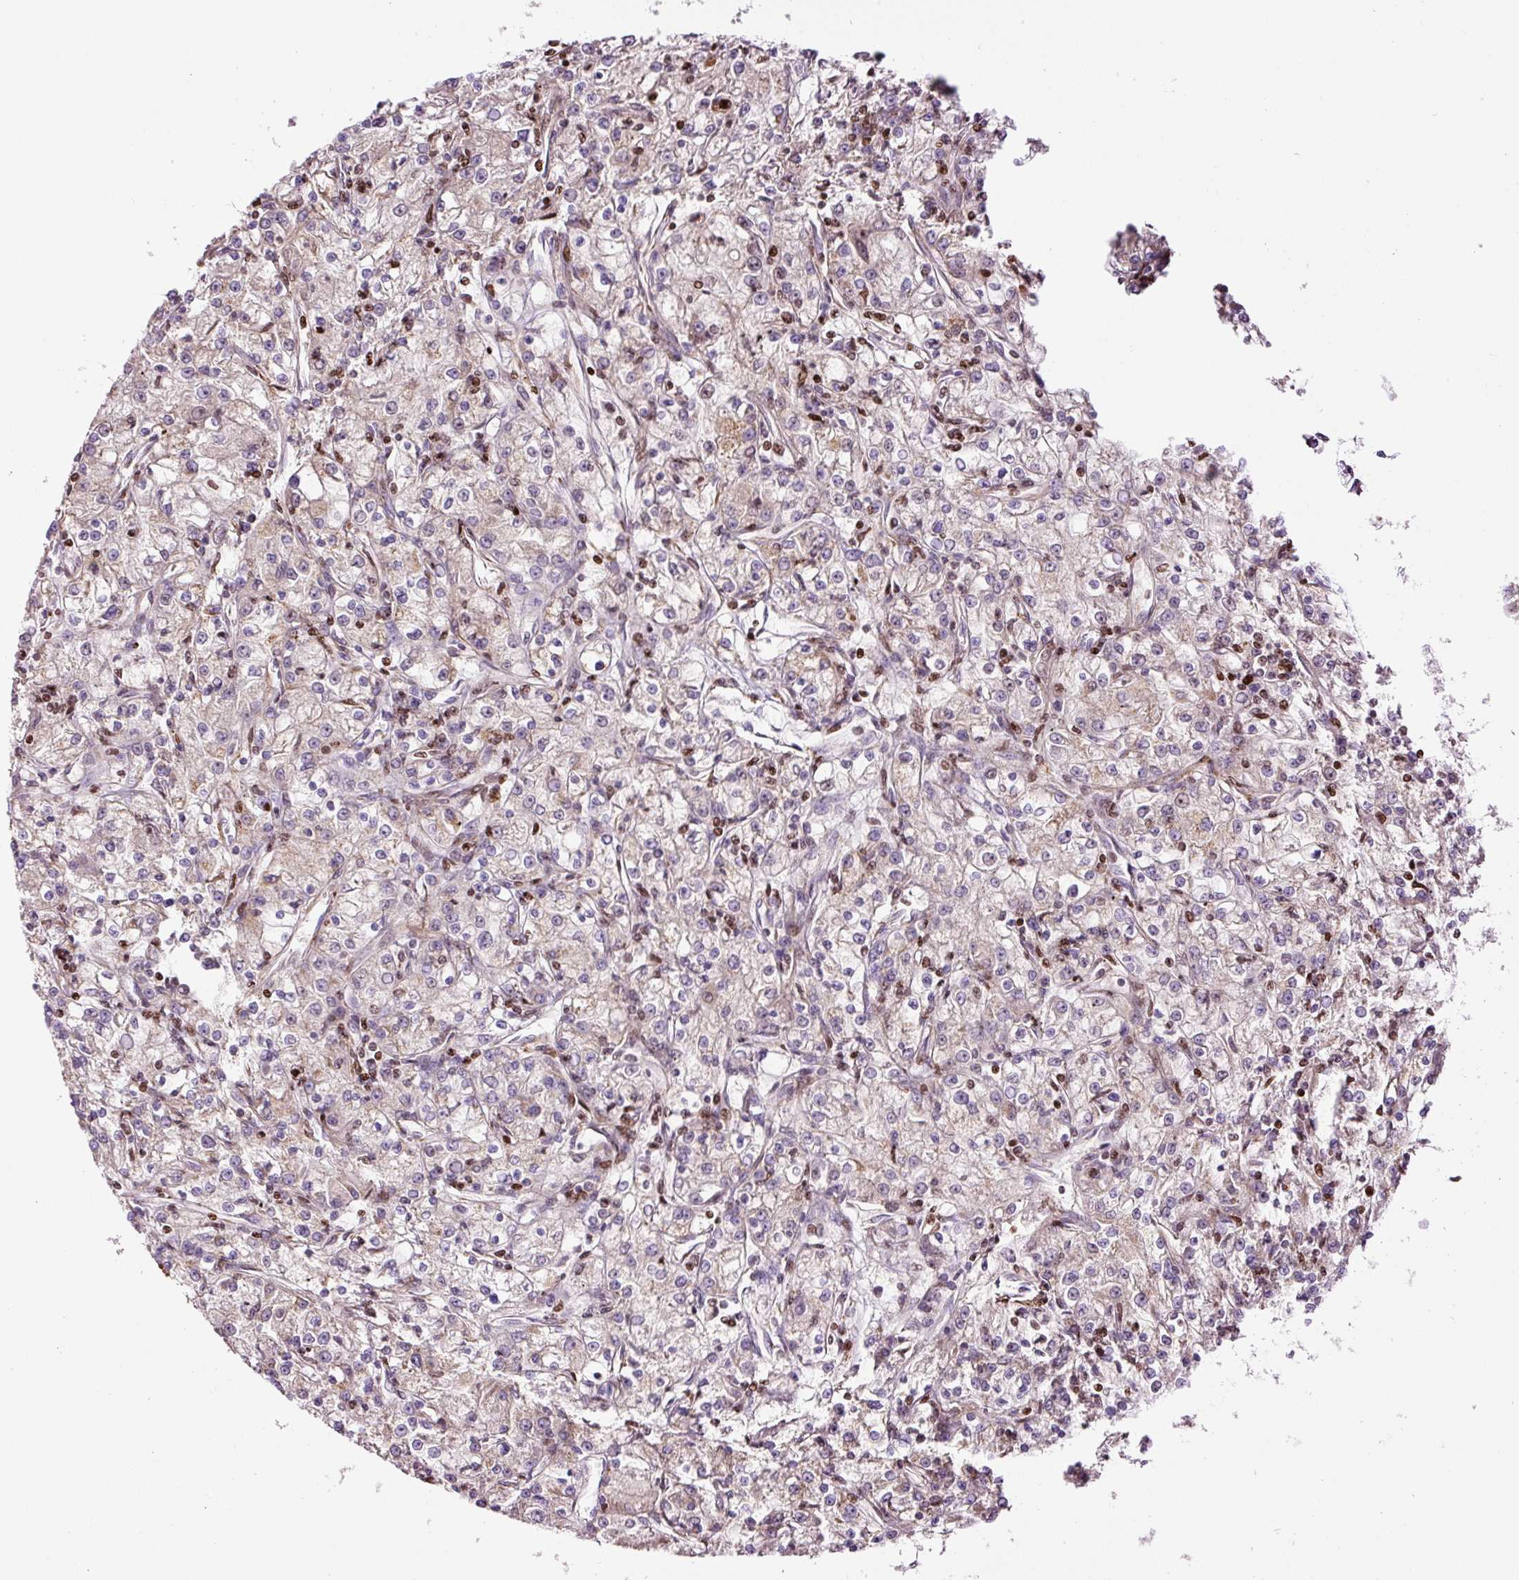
{"staining": {"intensity": "weak", "quantity": "<25%", "location": "cytoplasmic/membranous"}, "tissue": "renal cancer", "cell_type": "Tumor cells", "image_type": "cancer", "snomed": [{"axis": "morphology", "description": "Adenocarcinoma, NOS"}, {"axis": "topography", "description": "Kidney"}], "caption": "A histopathology image of human renal cancer is negative for staining in tumor cells.", "gene": "TMEM8B", "patient": {"sex": "female", "age": 59}}